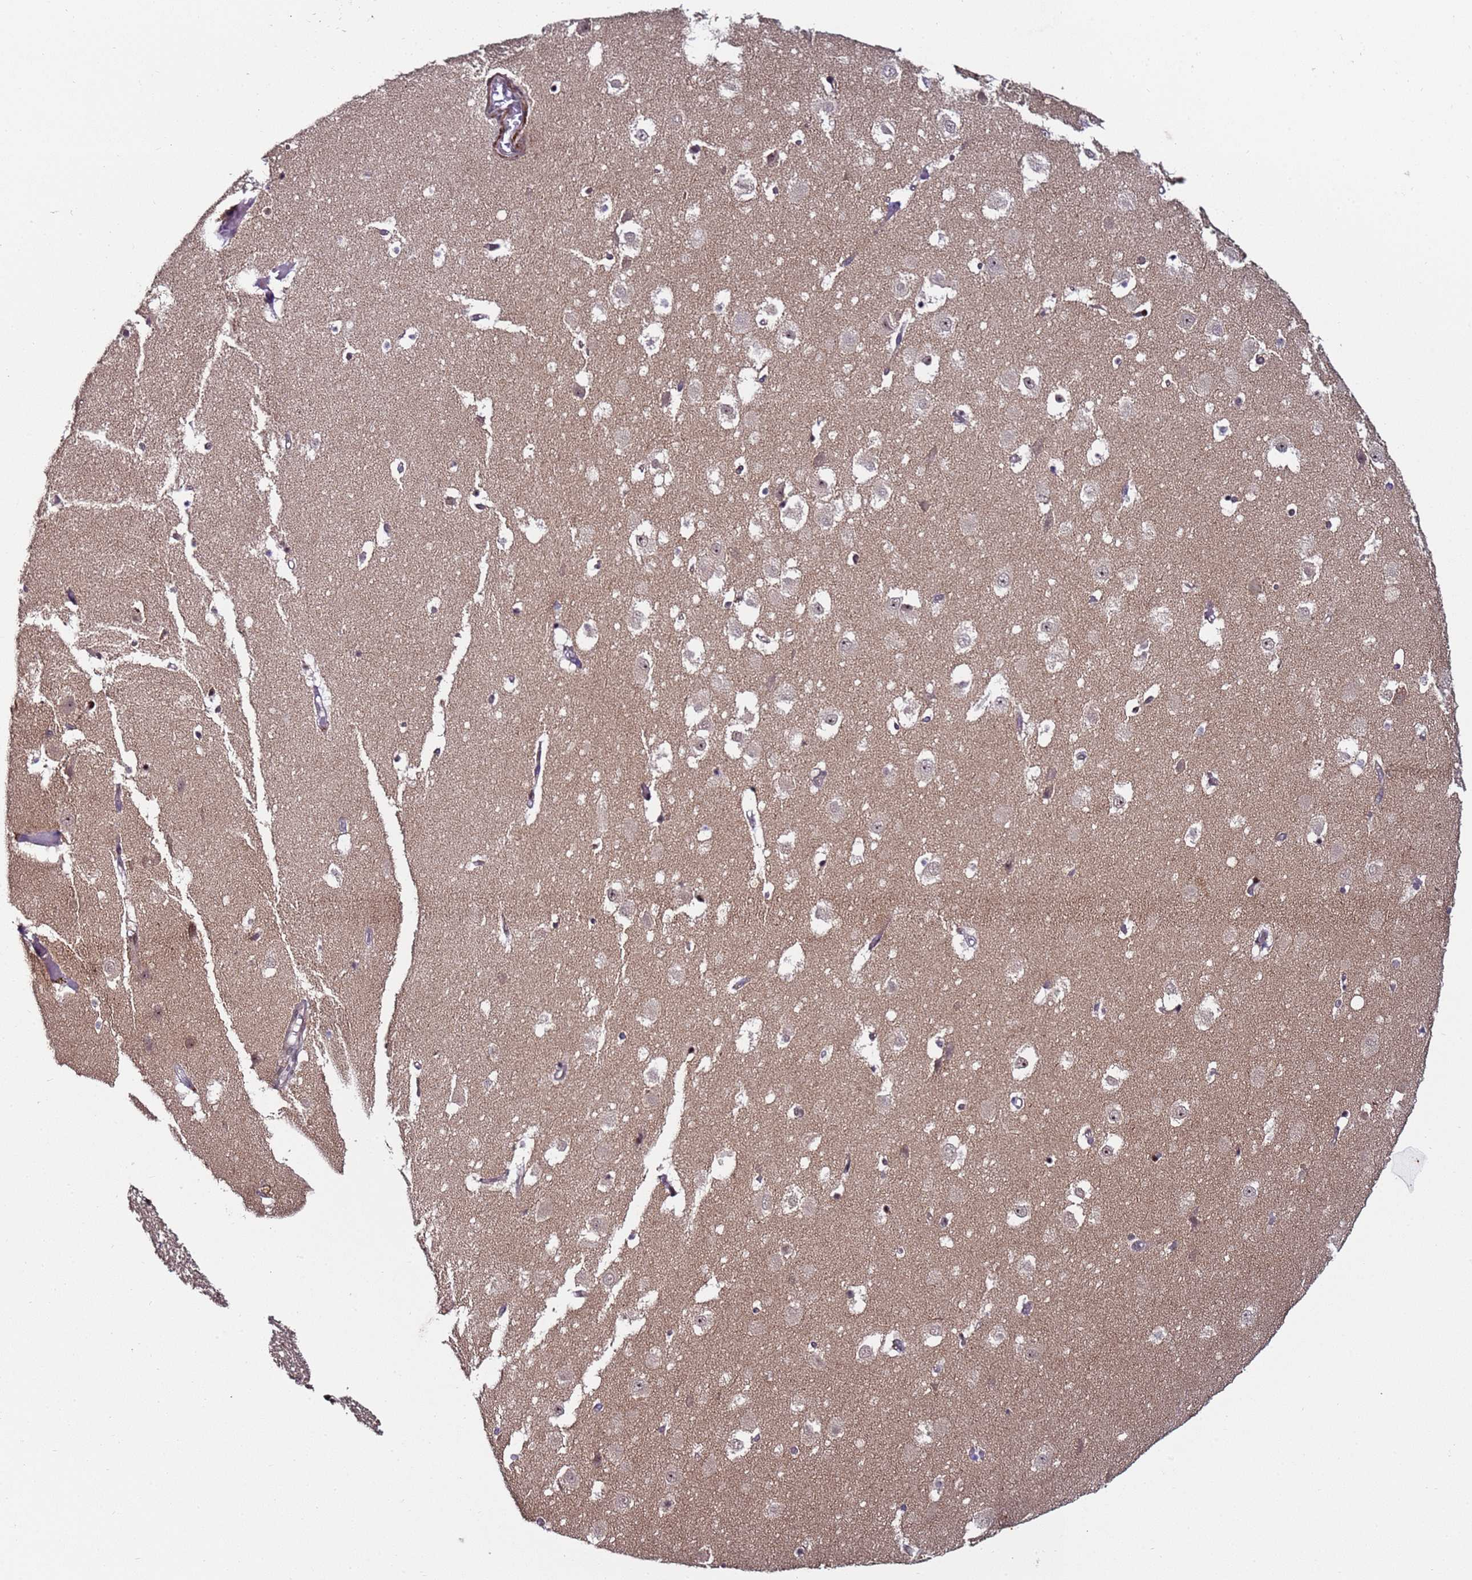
{"staining": {"intensity": "negative", "quantity": "none", "location": "none"}, "tissue": "hippocampus", "cell_type": "Glial cells", "image_type": "normal", "snomed": [{"axis": "morphology", "description": "Normal tissue, NOS"}, {"axis": "topography", "description": "Hippocampus"}], "caption": "A histopathology image of hippocampus stained for a protein demonstrates no brown staining in glial cells. The staining was performed using DAB to visualize the protein expression in brown, while the nuclei were stained in blue with hematoxylin (Magnification: 20x).", "gene": "PPM1H", "patient": {"sex": "female", "age": 52}}